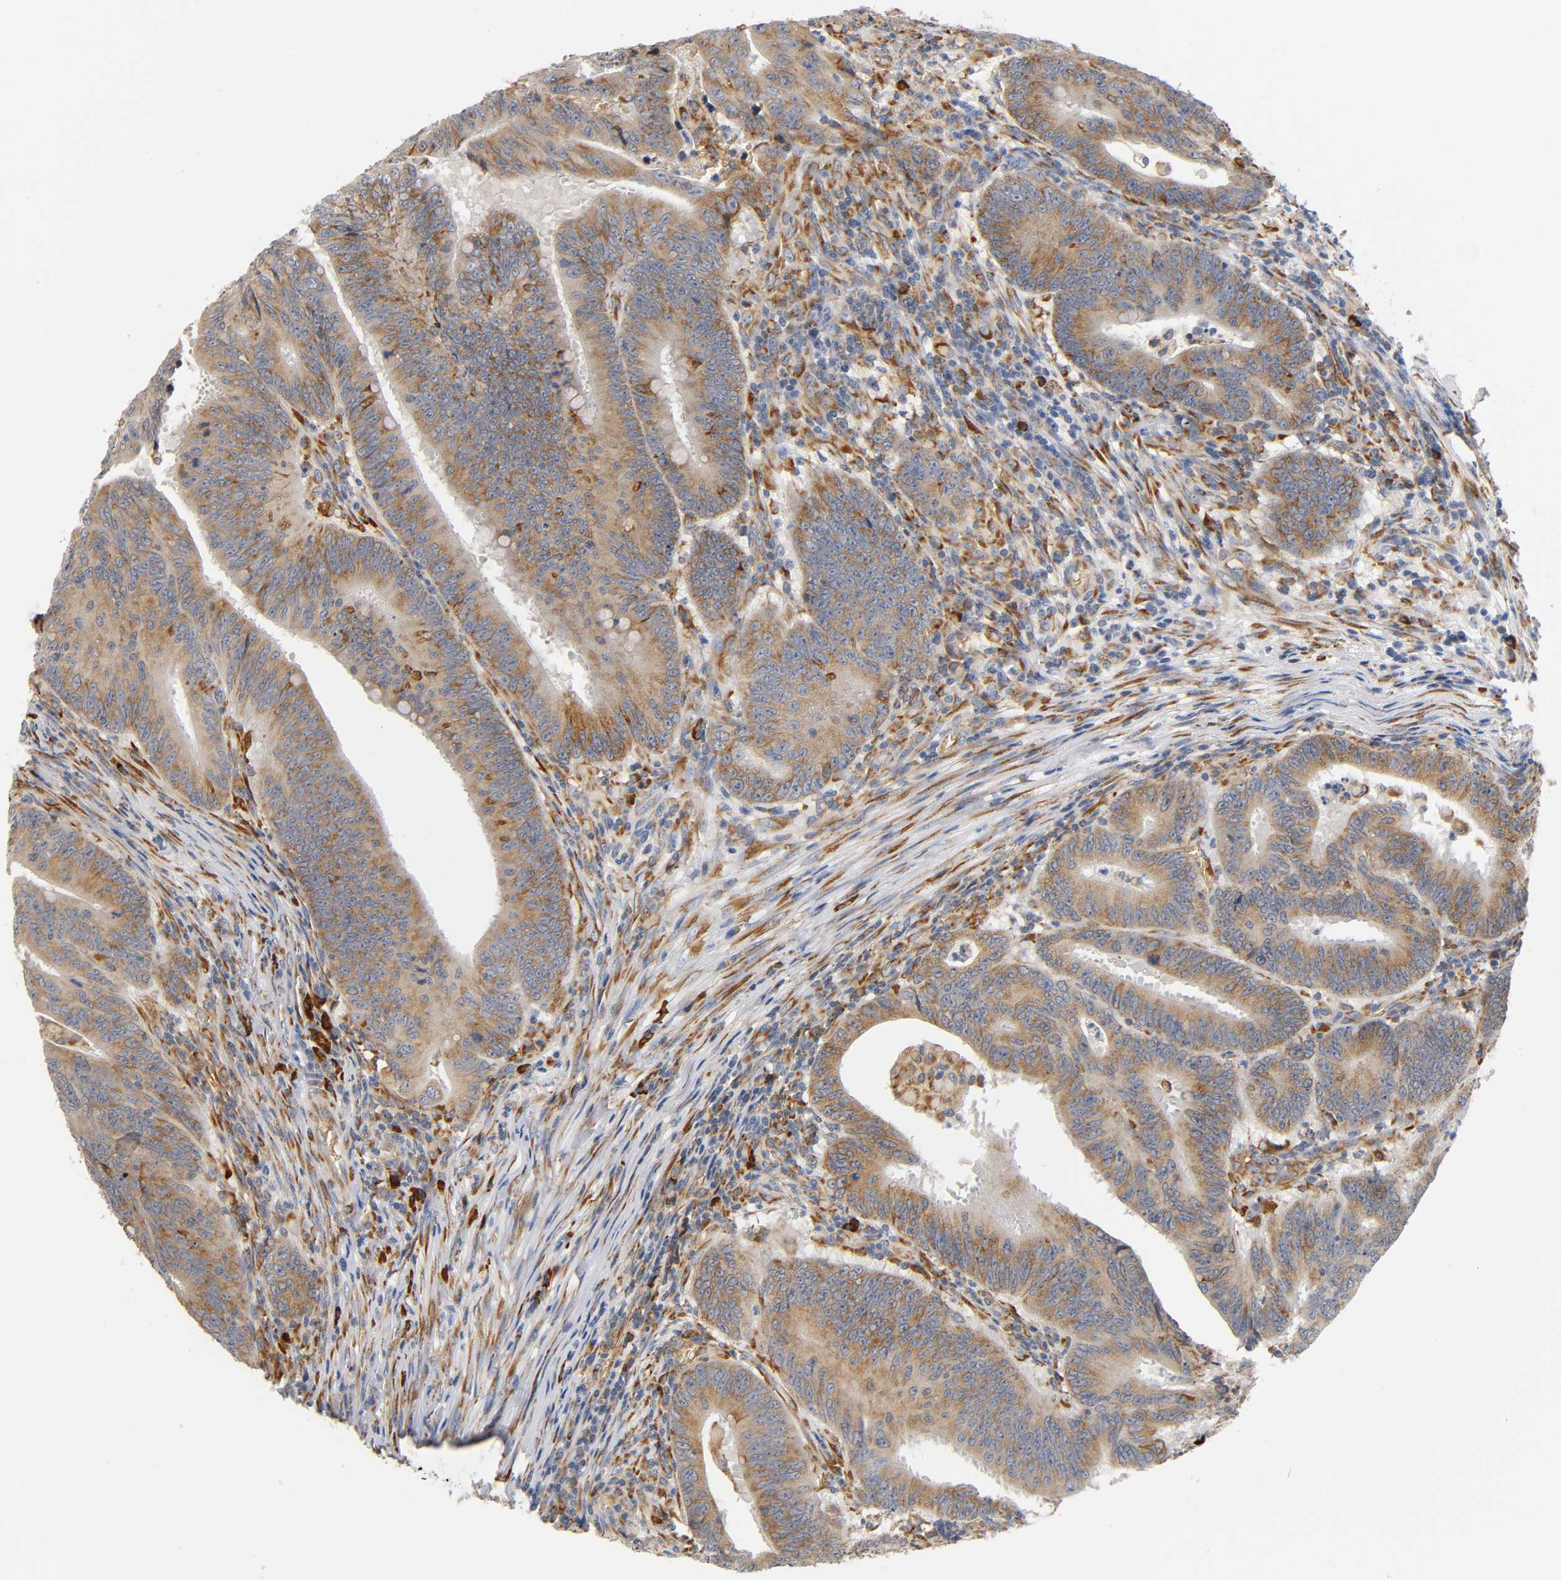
{"staining": {"intensity": "weak", "quantity": ">75%", "location": "cytoplasmic/membranous"}, "tissue": "colorectal cancer", "cell_type": "Tumor cells", "image_type": "cancer", "snomed": [{"axis": "morphology", "description": "Adenocarcinoma, NOS"}, {"axis": "topography", "description": "Colon"}], "caption": "IHC photomicrograph of colorectal cancer (adenocarcinoma) stained for a protein (brown), which displays low levels of weak cytoplasmic/membranous positivity in about >75% of tumor cells.", "gene": "UCKL1", "patient": {"sex": "male", "age": 45}}